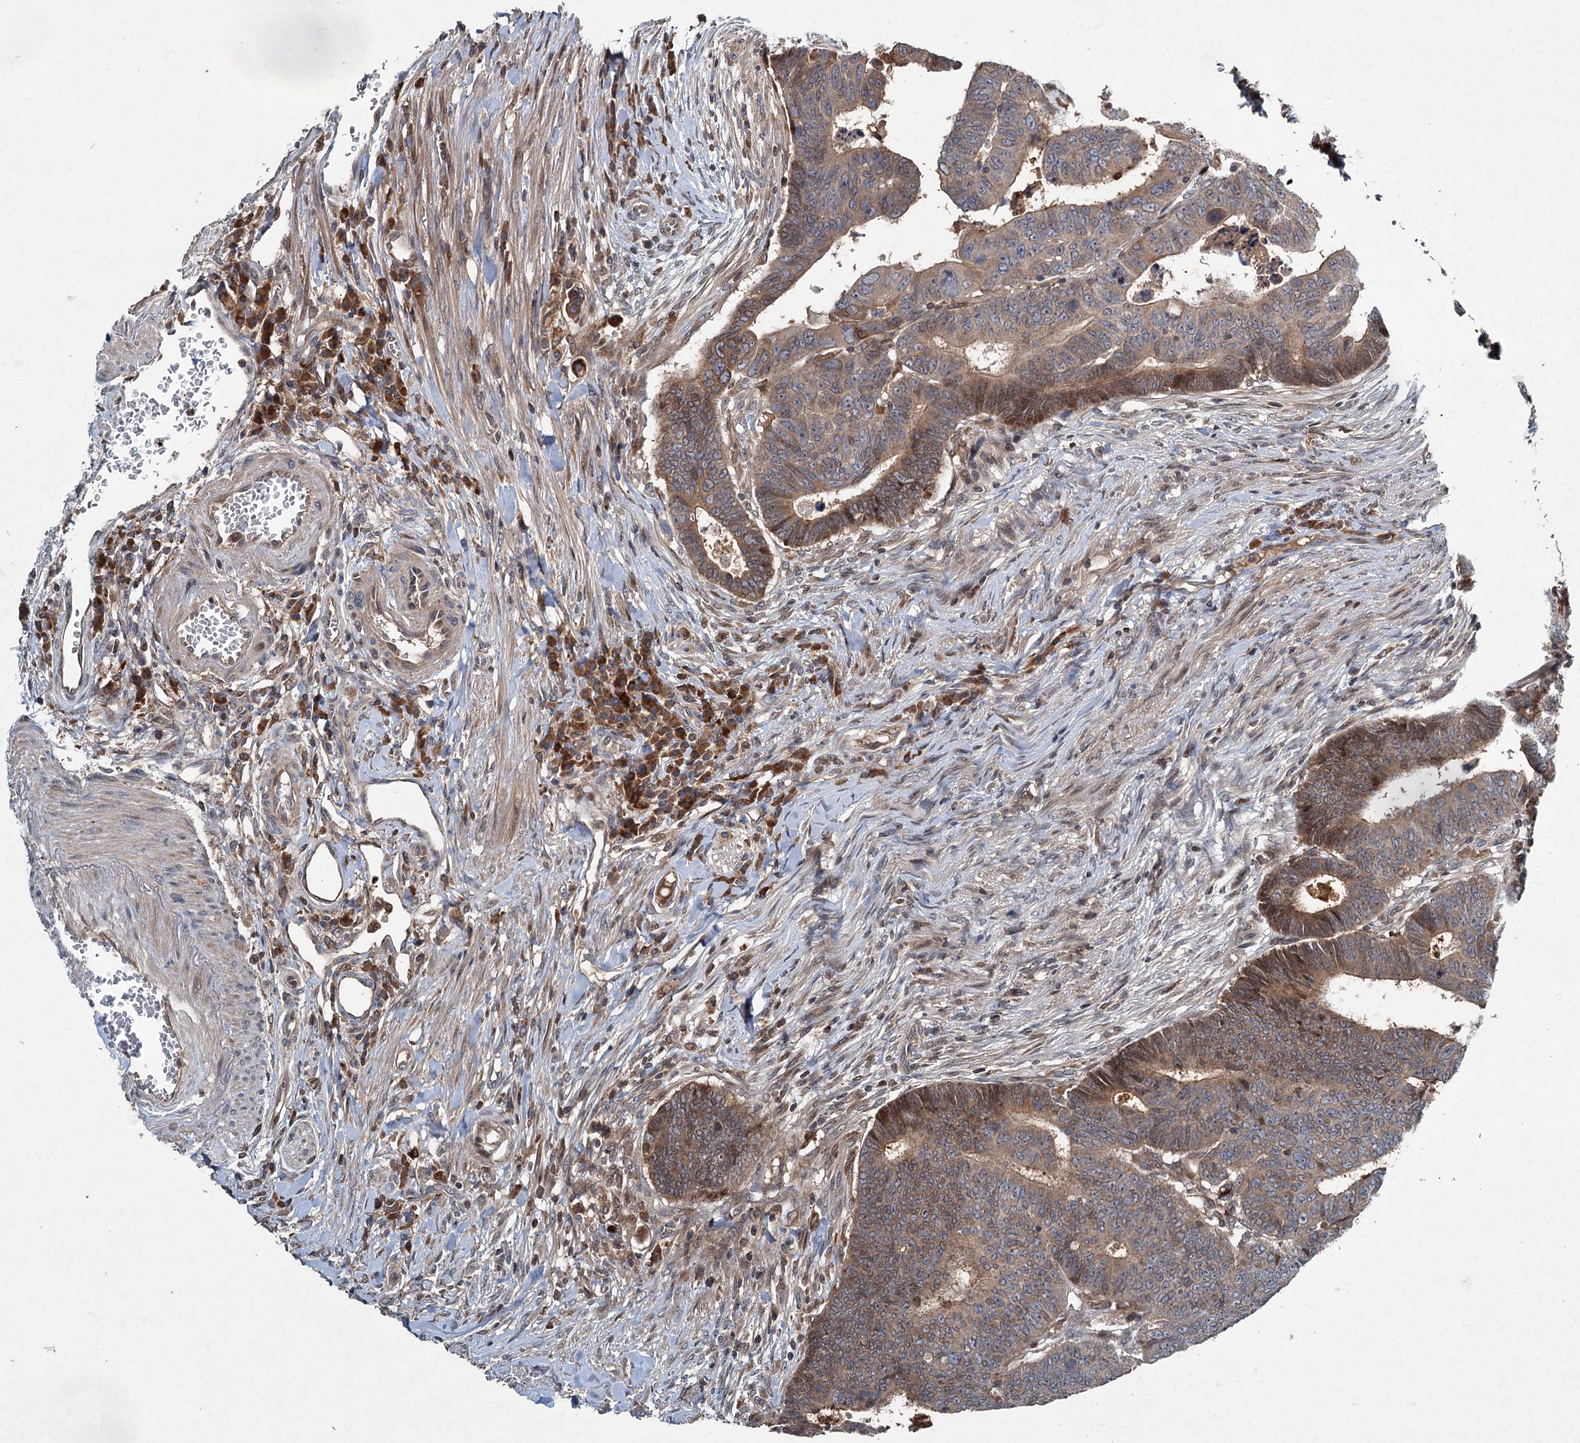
{"staining": {"intensity": "moderate", "quantity": "25%-75%", "location": "cytoplasmic/membranous"}, "tissue": "colorectal cancer", "cell_type": "Tumor cells", "image_type": "cancer", "snomed": [{"axis": "morphology", "description": "Normal tissue, NOS"}, {"axis": "morphology", "description": "Adenocarcinoma, NOS"}, {"axis": "topography", "description": "Rectum"}], "caption": "High-magnification brightfield microscopy of colorectal cancer stained with DAB (brown) and counterstained with hematoxylin (blue). tumor cells exhibit moderate cytoplasmic/membranous staining is seen in approximately25%-75% of cells.", "gene": "TAPBPL", "patient": {"sex": "female", "age": 65}}